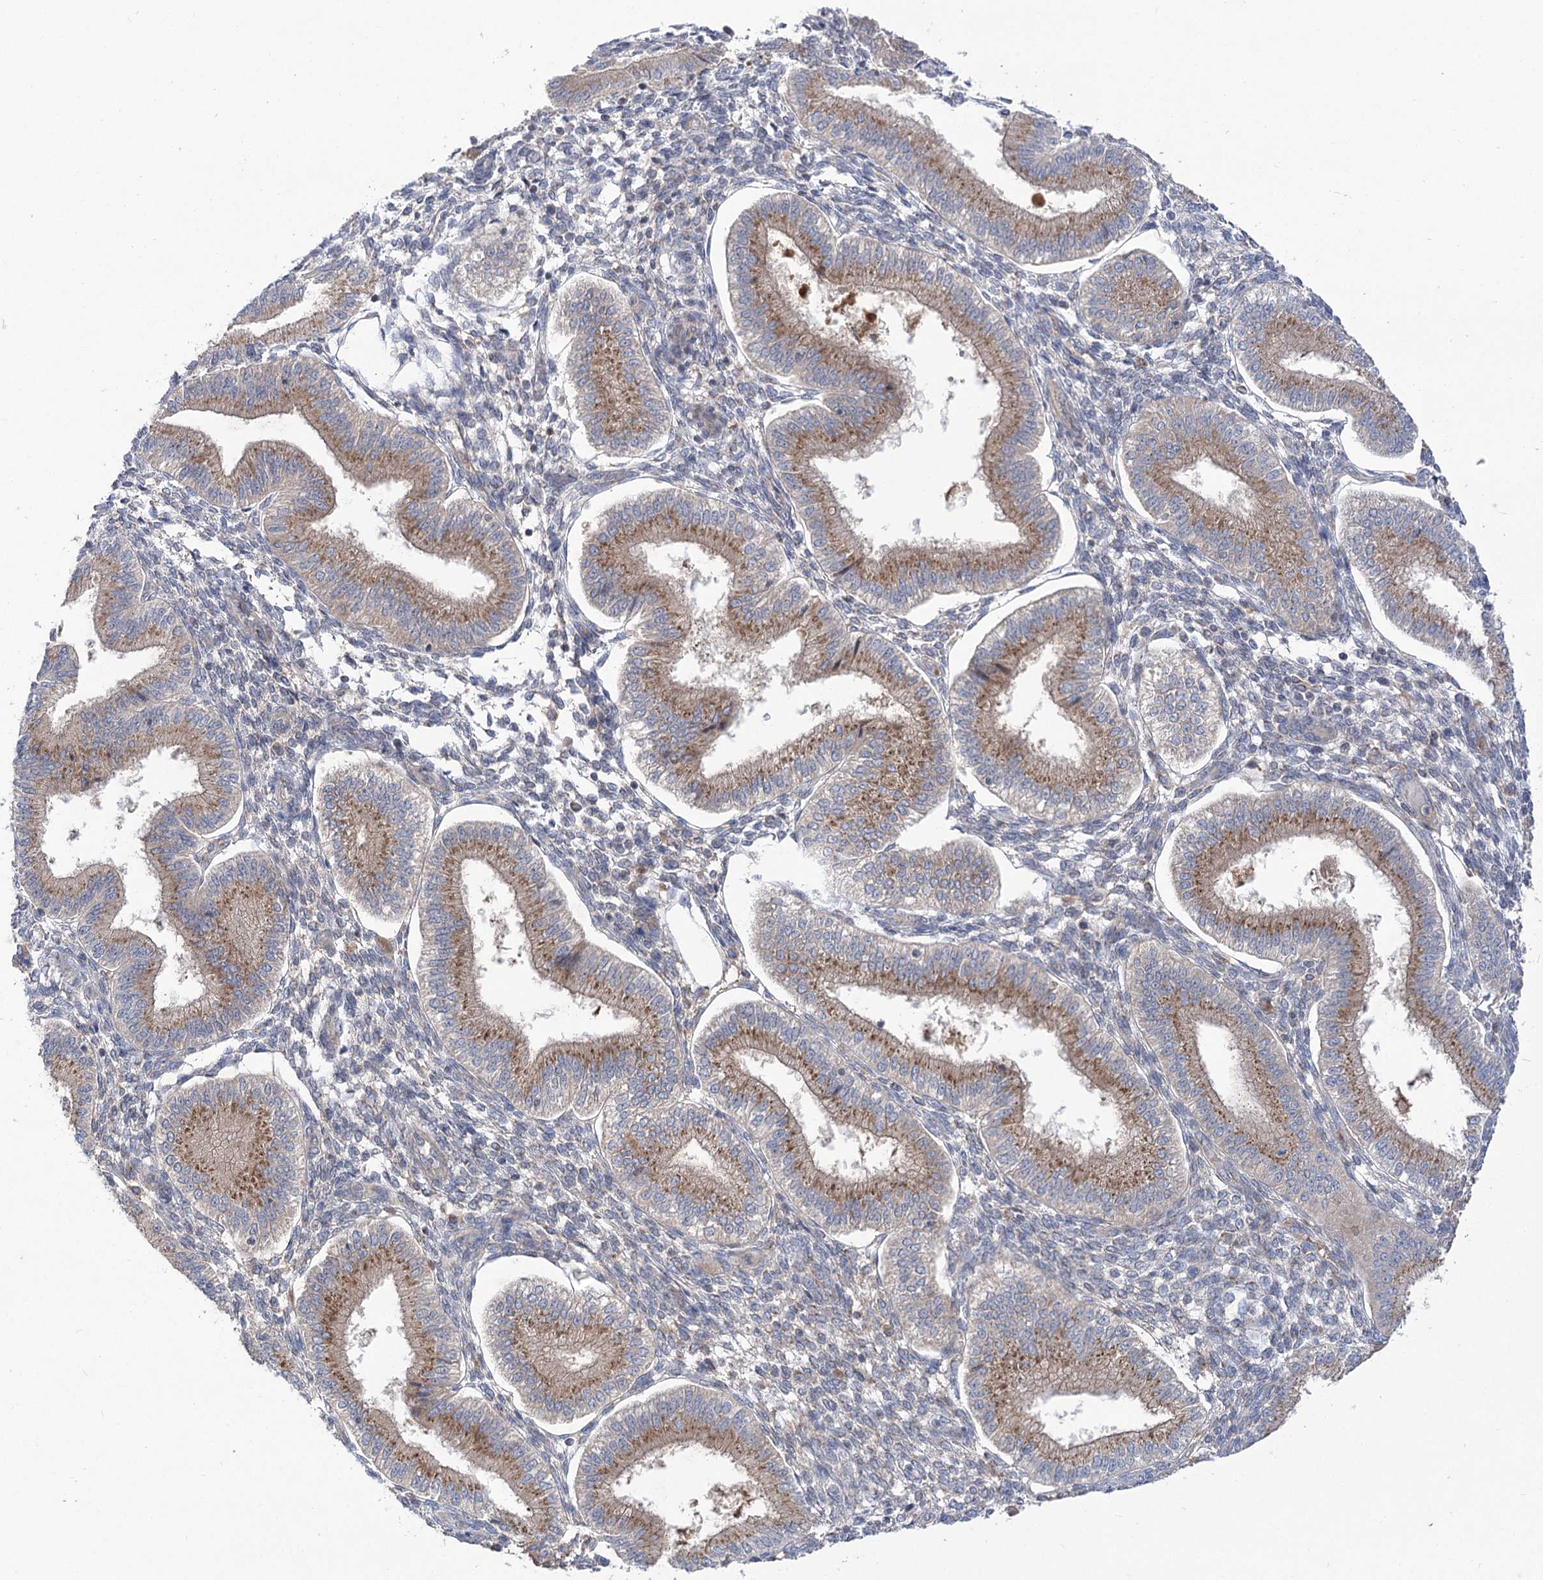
{"staining": {"intensity": "negative", "quantity": "none", "location": "none"}, "tissue": "endometrium", "cell_type": "Cells in endometrial stroma", "image_type": "normal", "snomed": [{"axis": "morphology", "description": "Normal tissue, NOS"}, {"axis": "topography", "description": "Endometrium"}], "caption": "Immunohistochemistry photomicrograph of normal human endometrium stained for a protein (brown), which shows no positivity in cells in endometrial stroma. Brightfield microscopy of immunohistochemistry (IHC) stained with DAB (brown) and hematoxylin (blue), captured at high magnification.", "gene": "GBF1", "patient": {"sex": "female", "age": 39}}